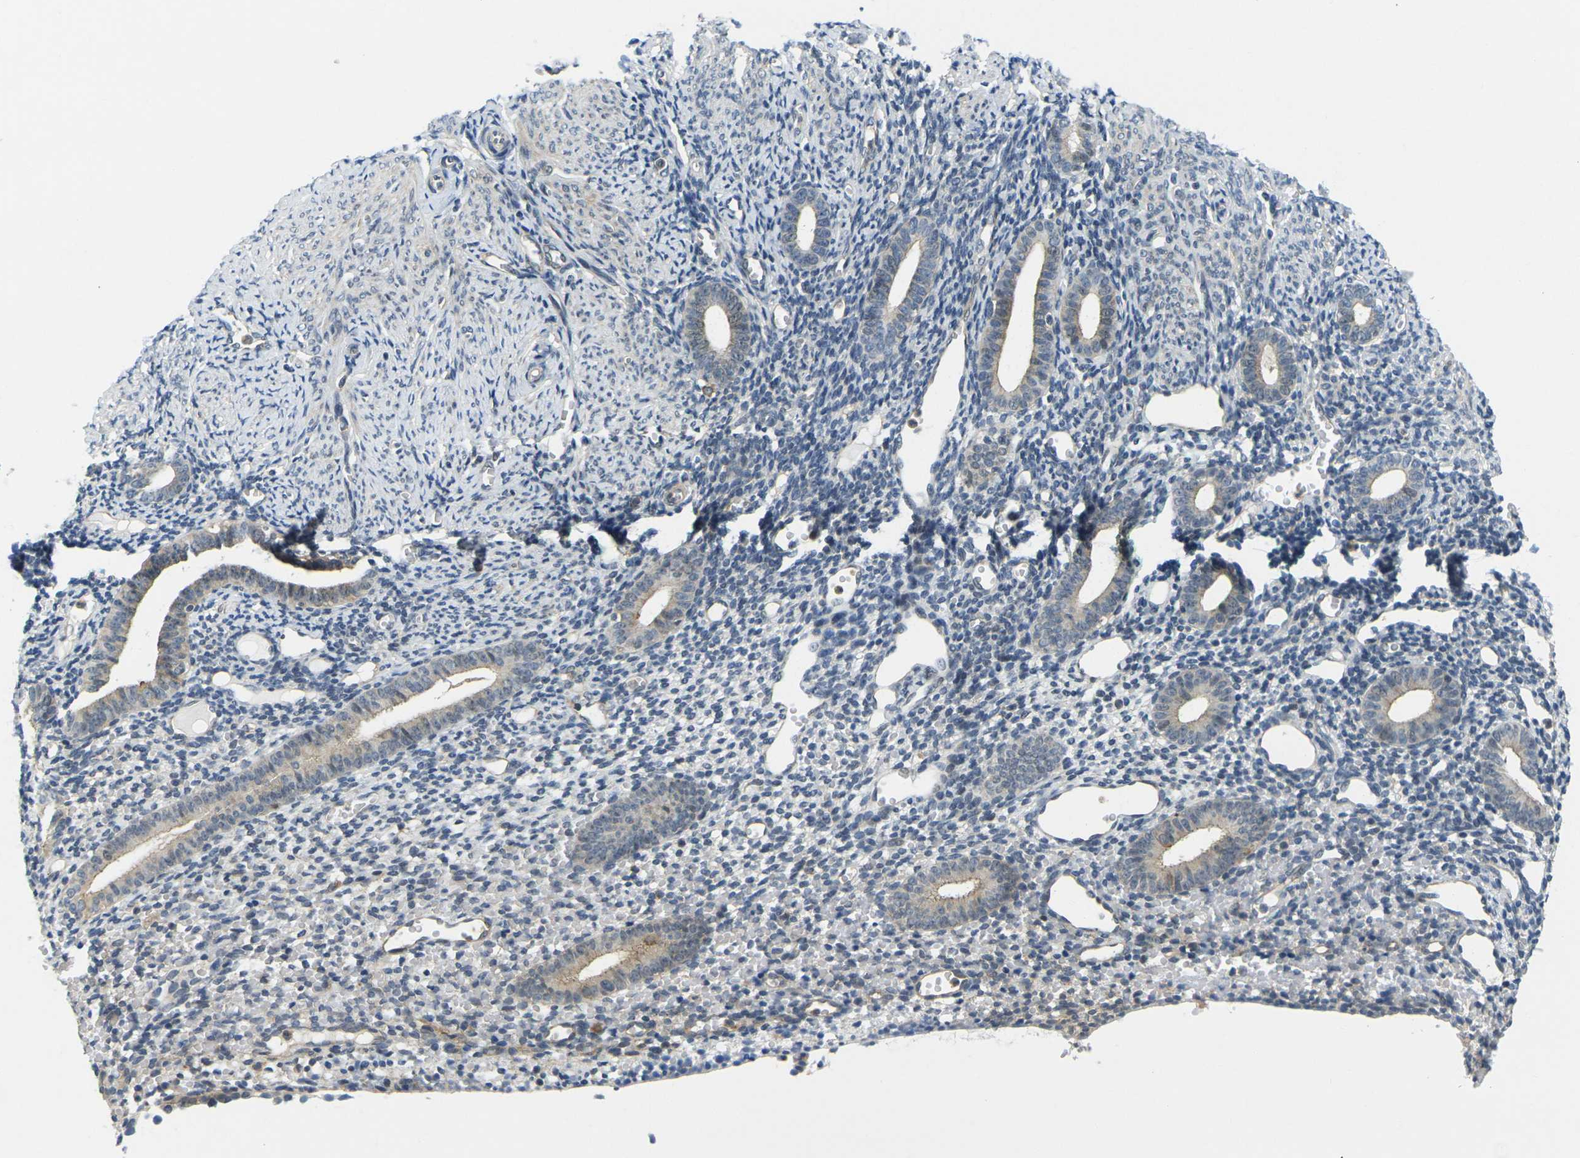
{"staining": {"intensity": "negative", "quantity": "none", "location": "none"}, "tissue": "endometrium", "cell_type": "Cells in endometrial stroma", "image_type": "normal", "snomed": [{"axis": "morphology", "description": "Normal tissue, NOS"}, {"axis": "topography", "description": "Endometrium"}], "caption": "A high-resolution micrograph shows IHC staining of benign endometrium, which displays no significant positivity in cells in endometrial stroma.", "gene": "KCTD10", "patient": {"sex": "female", "age": 50}}